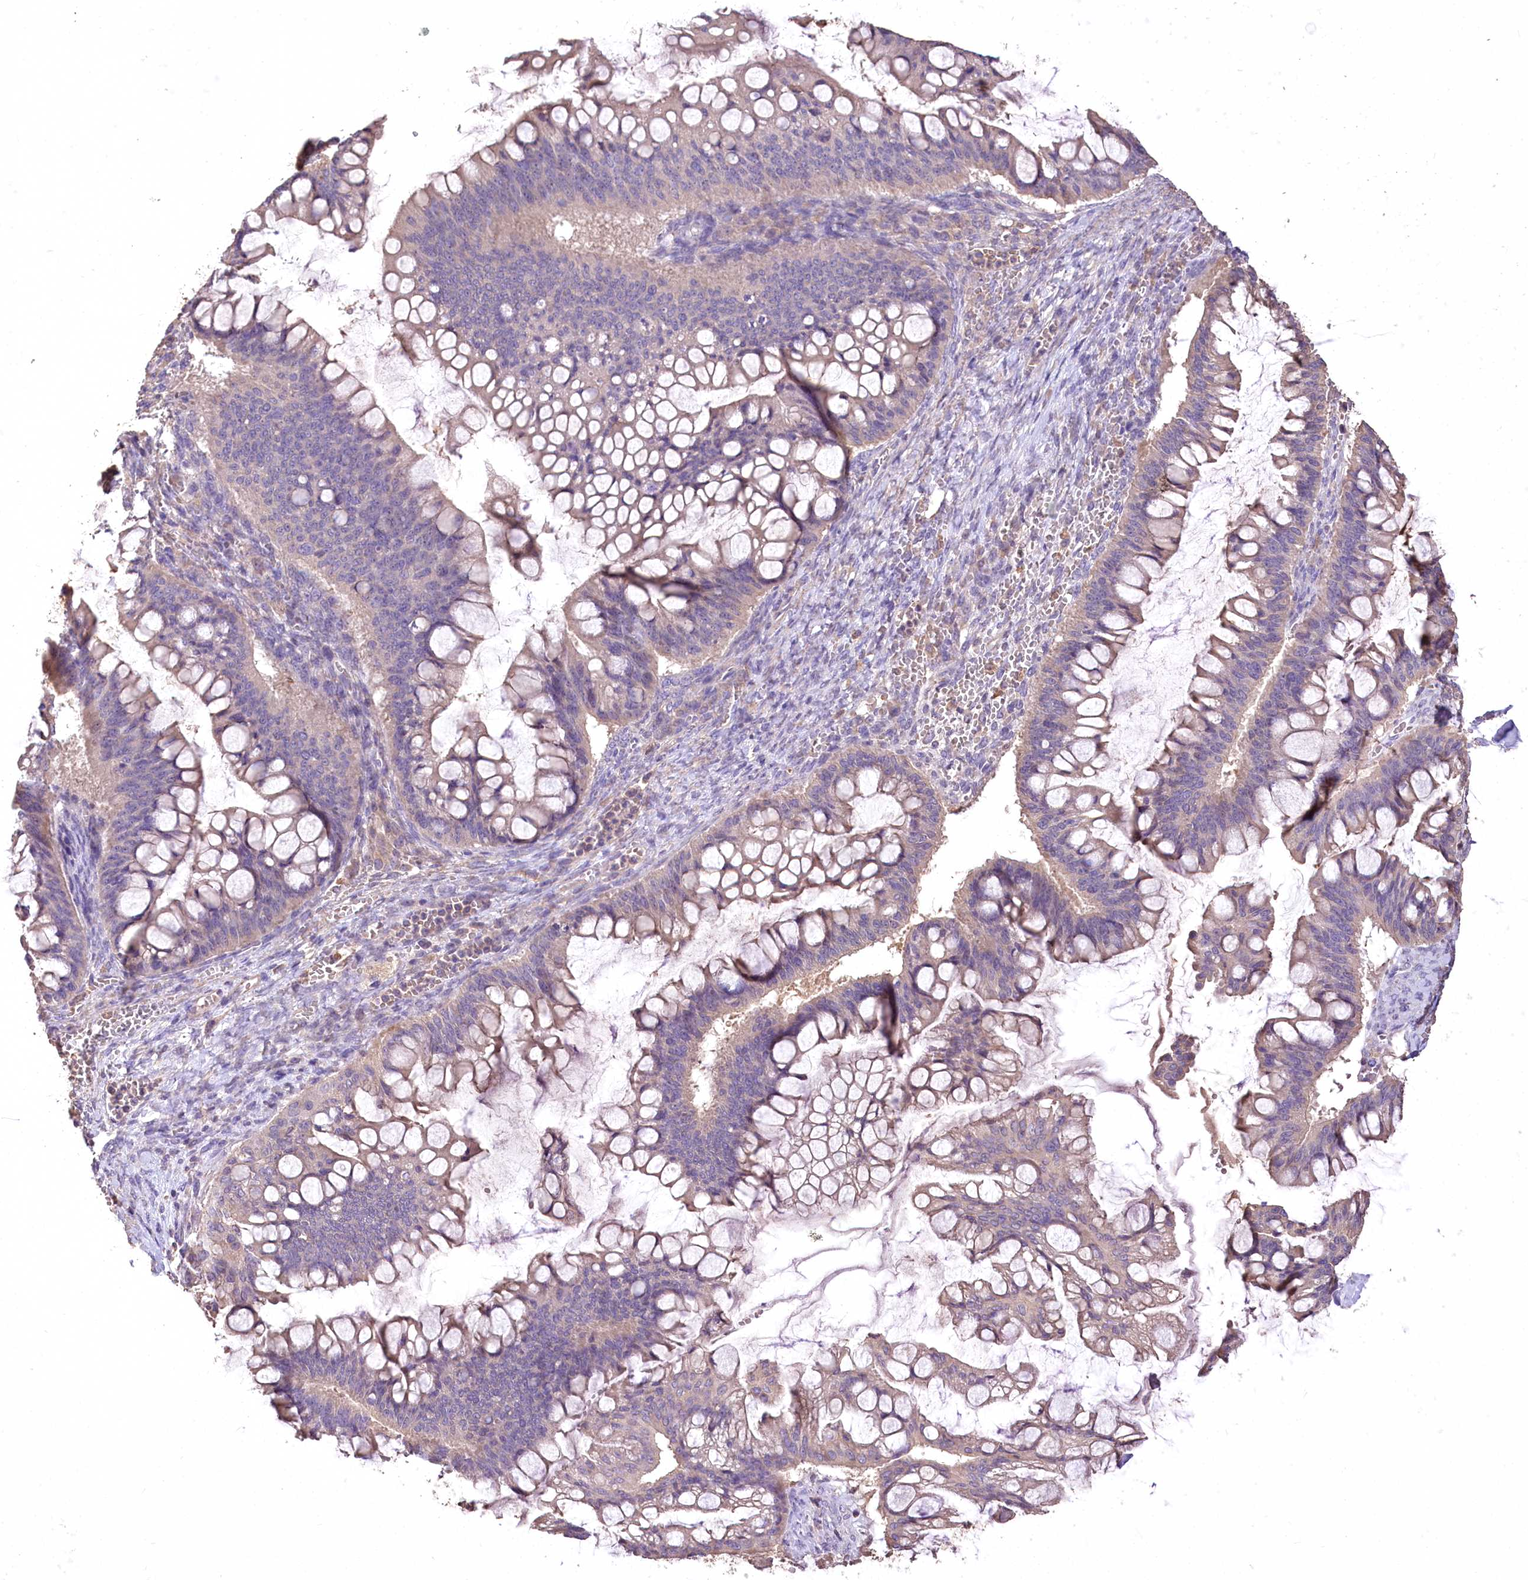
{"staining": {"intensity": "weak", "quantity": "25%-75%", "location": "cytoplasmic/membranous"}, "tissue": "ovarian cancer", "cell_type": "Tumor cells", "image_type": "cancer", "snomed": [{"axis": "morphology", "description": "Cystadenocarcinoma, mucinous, NOS"}, {"axis": "topography", "description": "Ovary"}], "caption": "Human ovarian cancer stained with a brown dye exhibits weak cytoplasmic/membranous positive staining in approximately 25%-75% of tumor cells.", "gene": "PCYOX1L", "patient": {"sex": "female", "age": 73}}